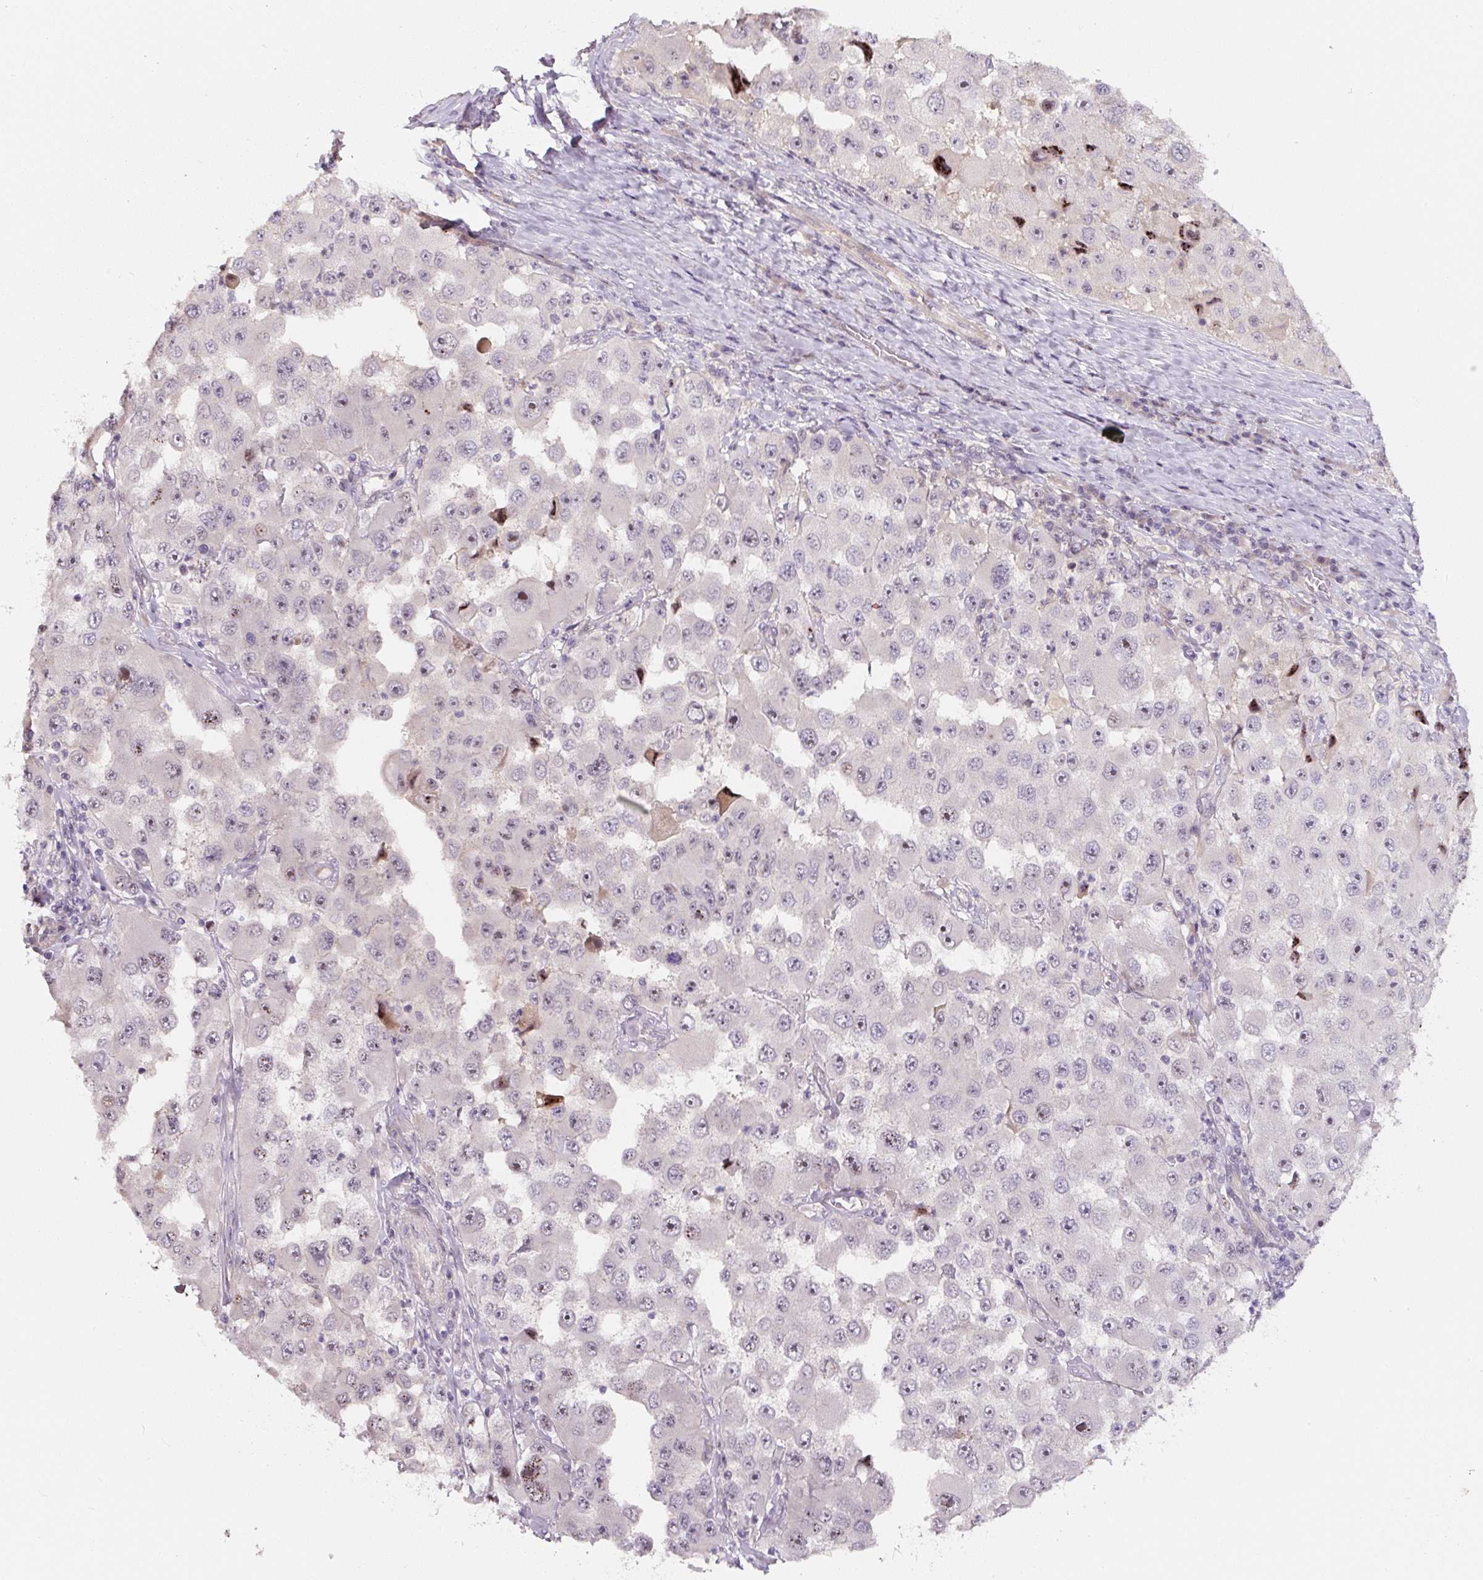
{"staining": {"intensity": "weak", "quantity": "25%-75%", "location": "nuclear"}, "tissue": "melanoma", "cell_type": "Tumor cells", "image_type": "cancer", "snomed": [{"axis": "morphology", "description": "Malignant melanoma, Metastatic site"}, {"axis": "topography", "description": "Lymph node"}], "caption": "A micrograph showing weak nuclear positivity in approximately 25%-75% of tumor cells in melanoma, as visualized by brown immunohistochemical staining.", "gene": "PWWP3B", "patient": {"sex": "male", "age": 62}}